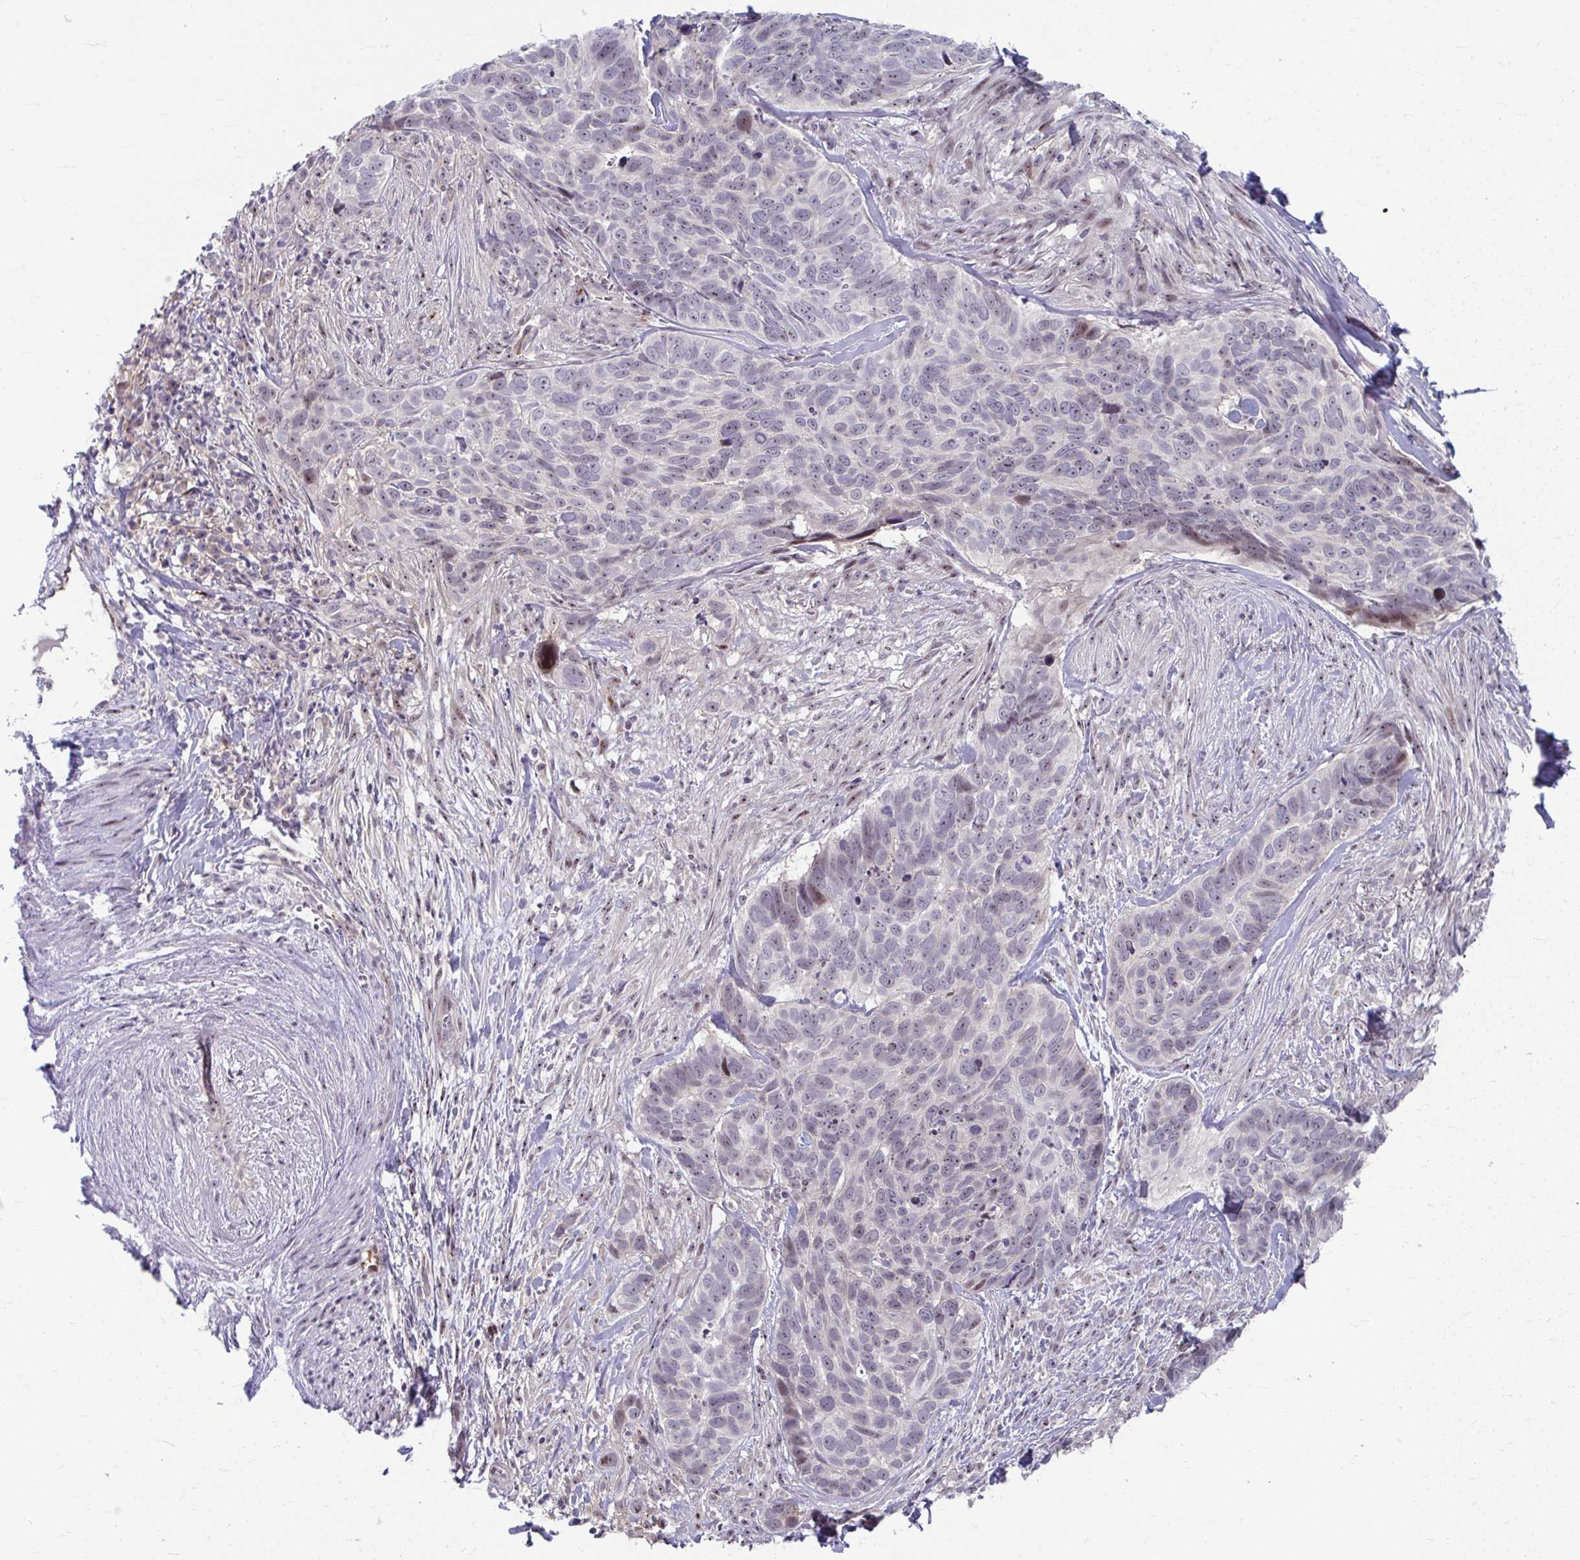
{"staining": {"intensity": "moderate", "quantity": "<25%", "location": "nuclear"}, "tissue": "skin cancer", "cell_type": "Tumor cells", "image_type": "cancer", "snomed": [{"axis": "morphology", "description": "Basal cell carcinoma"}, {"axis": "topography", "description": "Skin"}], "caption": "Protein expression analysis of skin cancer (basal cell carcinoma) displays moderate nuclear positivity in approximately <25% of tumor cells.", "gene": "MUS81", "patient": {"sex": "female", "age": 82}}